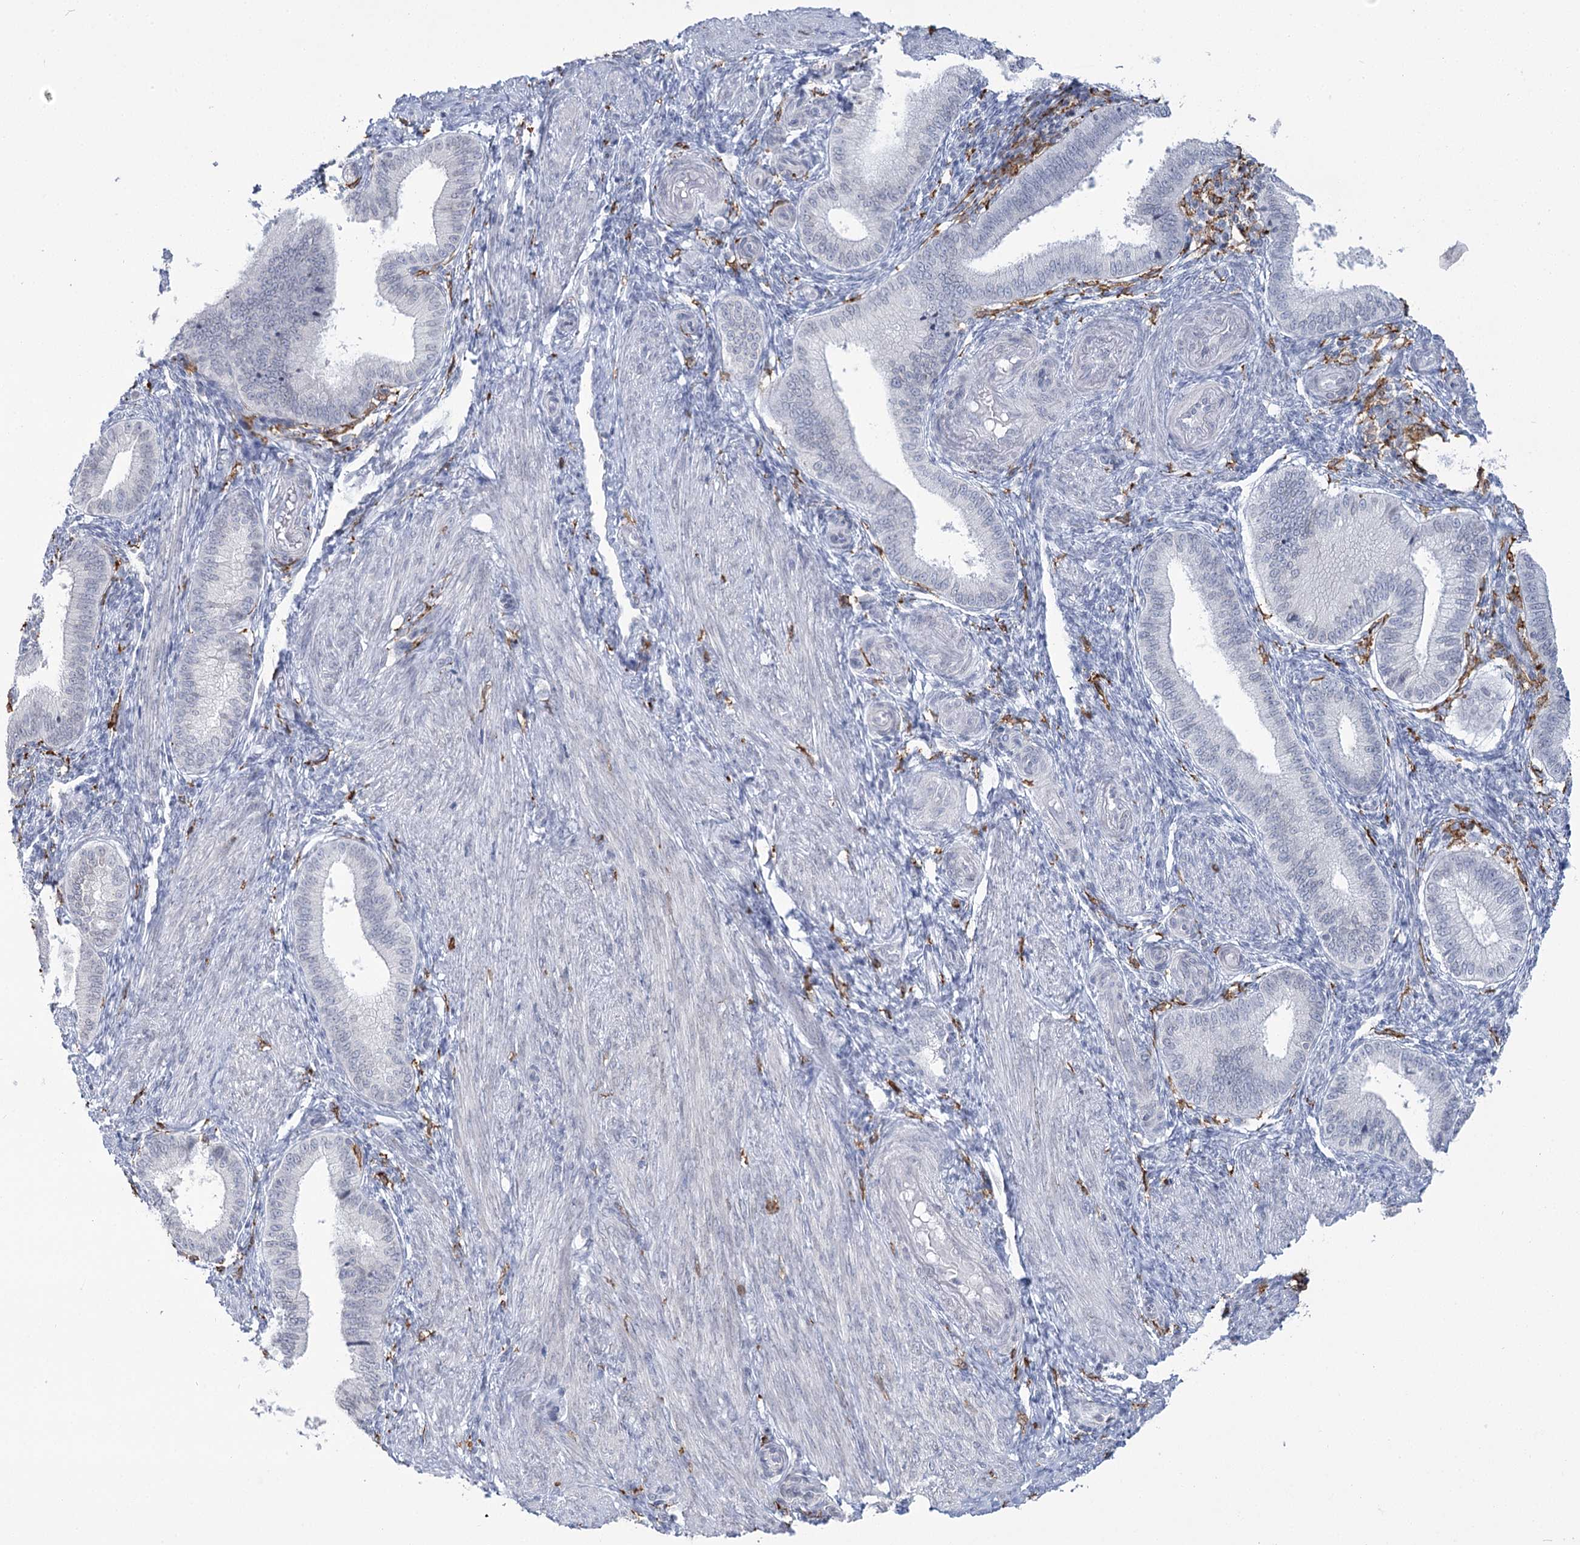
{"staining": {"intensity": "negative", "quantity": "none", "location": "none"}, "tissue": "endometrium", "cell_type": "Cells in endometrial stroma", "image_type": "normal", "snomed": [{"axis": "morphology", "description": "Normal tissue, NOS"}, {"axis": "topography", "description": "Endometrium"}], "caption": "This is an IHC image of normal human endometrium. There is no staining in cells in endometrial stroma.", "gene": "C11orf1", "patient": {"sex": "female", "age": 39}}